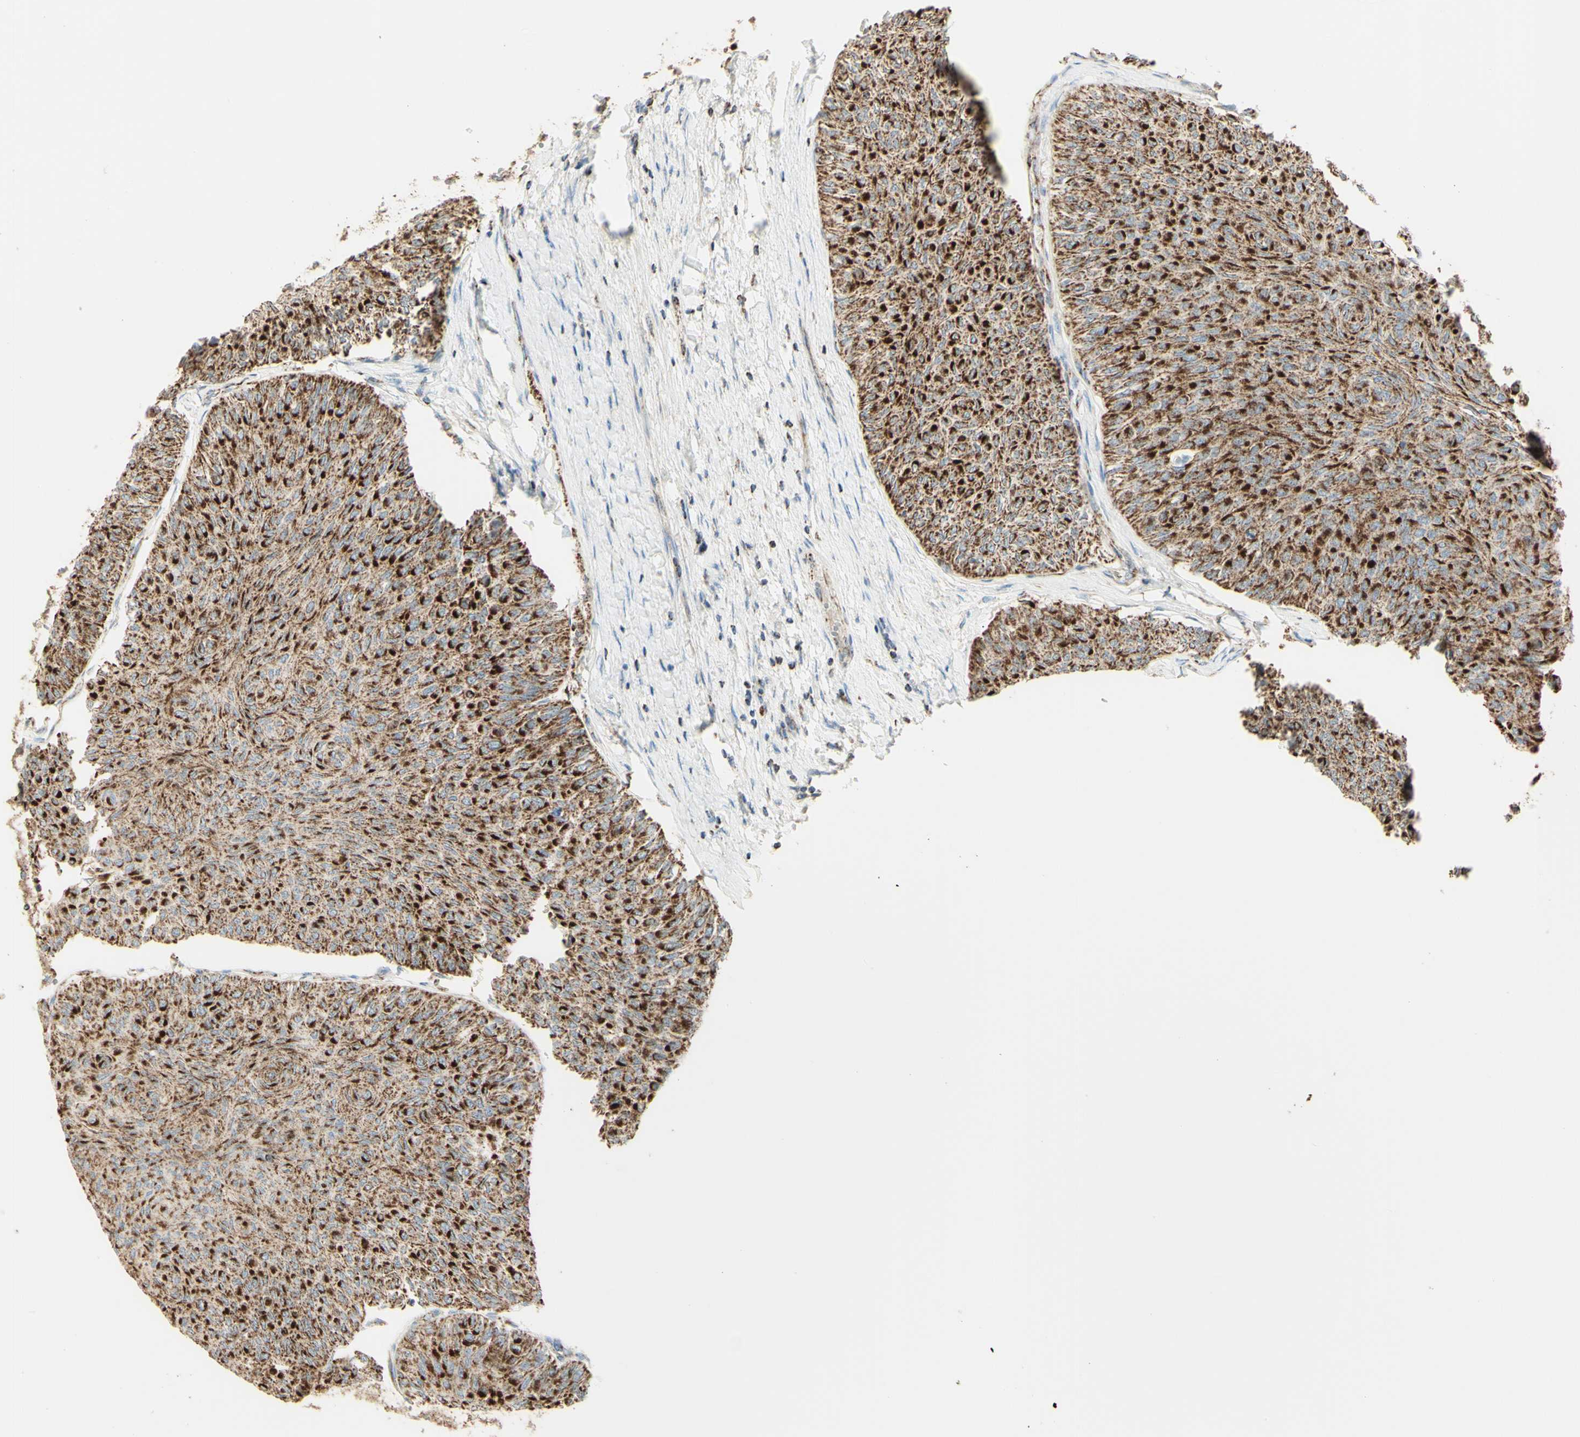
{"staining": {"intensity": "strong", "quantity": ">75%", "location": "cytoplasmic/membranous"}, "tissue": "urothelial cancer", "cell_type": "Tumor cells", "image_type": "cancer", "snomed": [{"axis": "morphology", "description": "Urothelial carcinoma, Low grade"}, {"axis": "topography", "description": "Urinary bladder"}], "caption": "Tumor cells exhibit high levels of strong cytoplasmic/membranous staining in about >75% of cells in urothelial cancer.", "gene": "LETM1", "patient": {"sex": "male", "age": 78}}